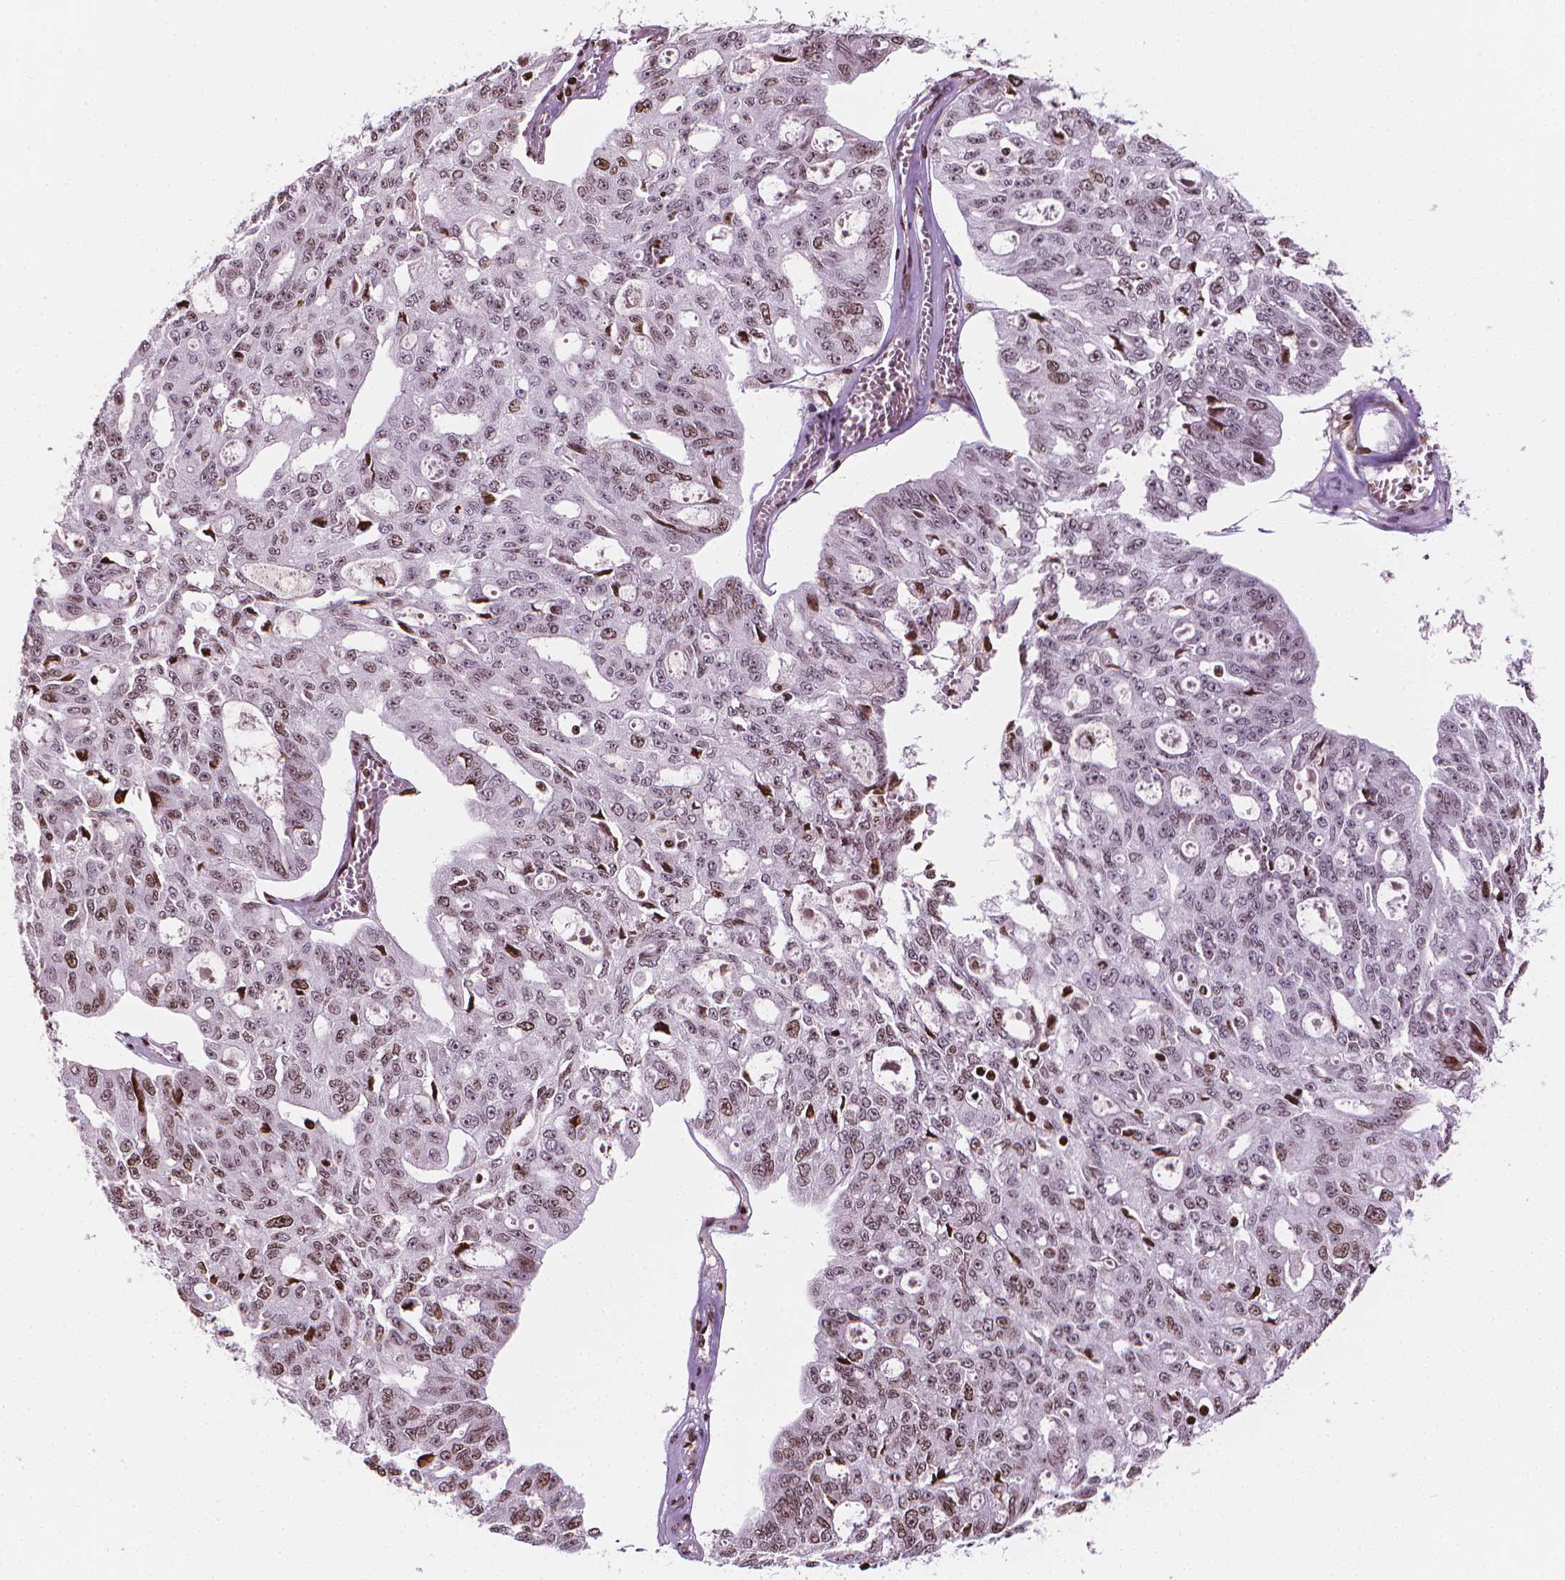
{"staining": {"intensity": "weak", "quantity": "25%-75%", "location": "nuclear"}, "tissue": "ovarian cancer", "cell_type": "Tumor cells", "image_type": "cancer", "snomed": [{"axis": "morphology", "description": "Carcinoma, endometroid"}, {"axis": "topography", "description": "Ovary"}], "caption": "DAB (3,3'-diaminobenzidine) immunohistochemical staining of human endometroid carcinoma (ovarian) exhibits weak nuclear protein expression in about 25%-75% of tumor cells. Nuclei are stained in blue.", "gene": "PIP4K2A", "patient": {"sex": "female", "age": 65}}